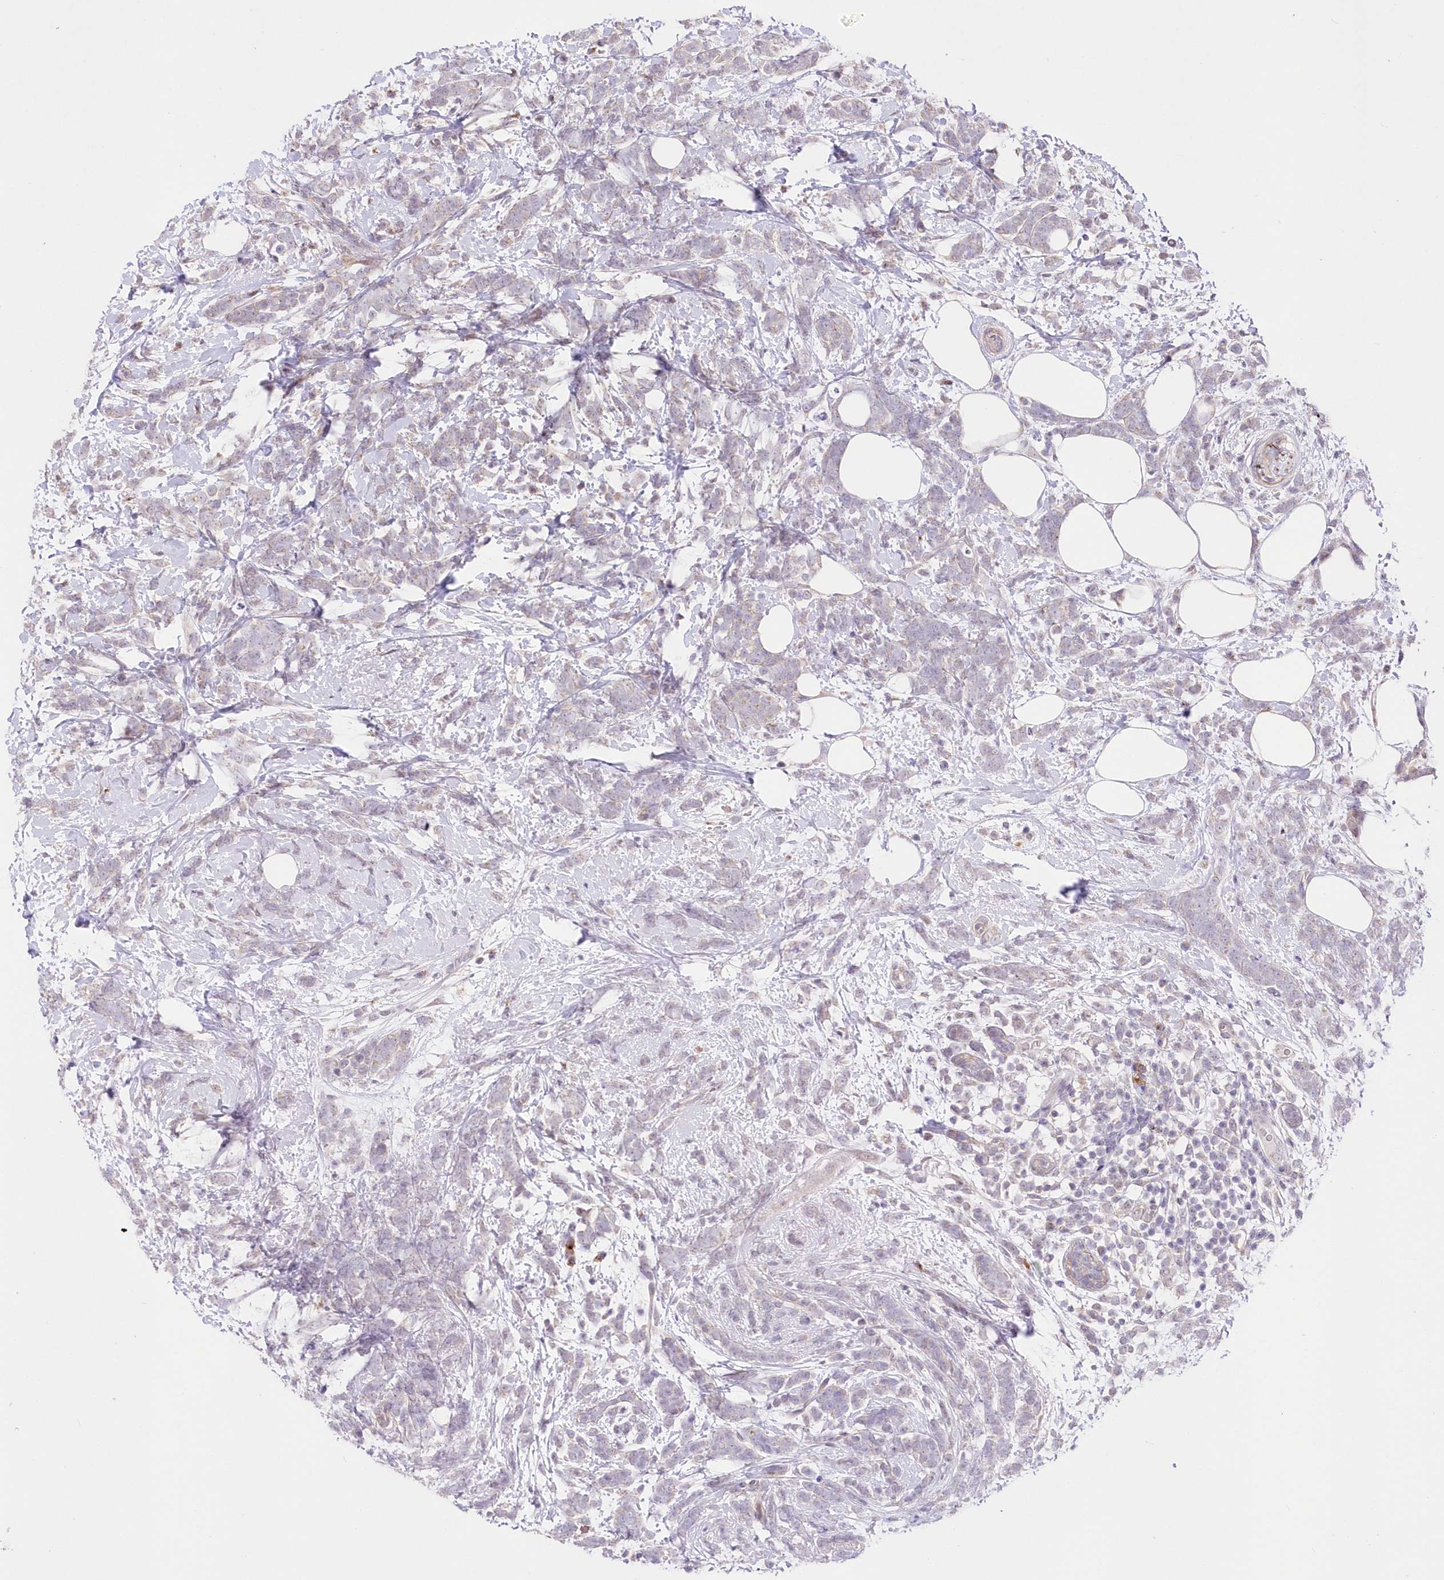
{"staining": {"intensity": "negative", "quantity": "none", "location": "none"}, "tissue": "breast cancer", "cell_type": "Tumor cells", "image_type": "cancer", "snomed": [{"axis": "morphology", "description": "Lobular carcinoma"}, {"axis": "topography", "description": "Breast"}], "caption": "This micrograph is of lobular carcinoma (breast) stained with immunohistochemistry (IHC) to label a protein in brown with the nuclei are counter-stained blue. There is no staining in tumor cells.", "gene": "FAM241B", "patient": {"sex": "female", "age": 58}}